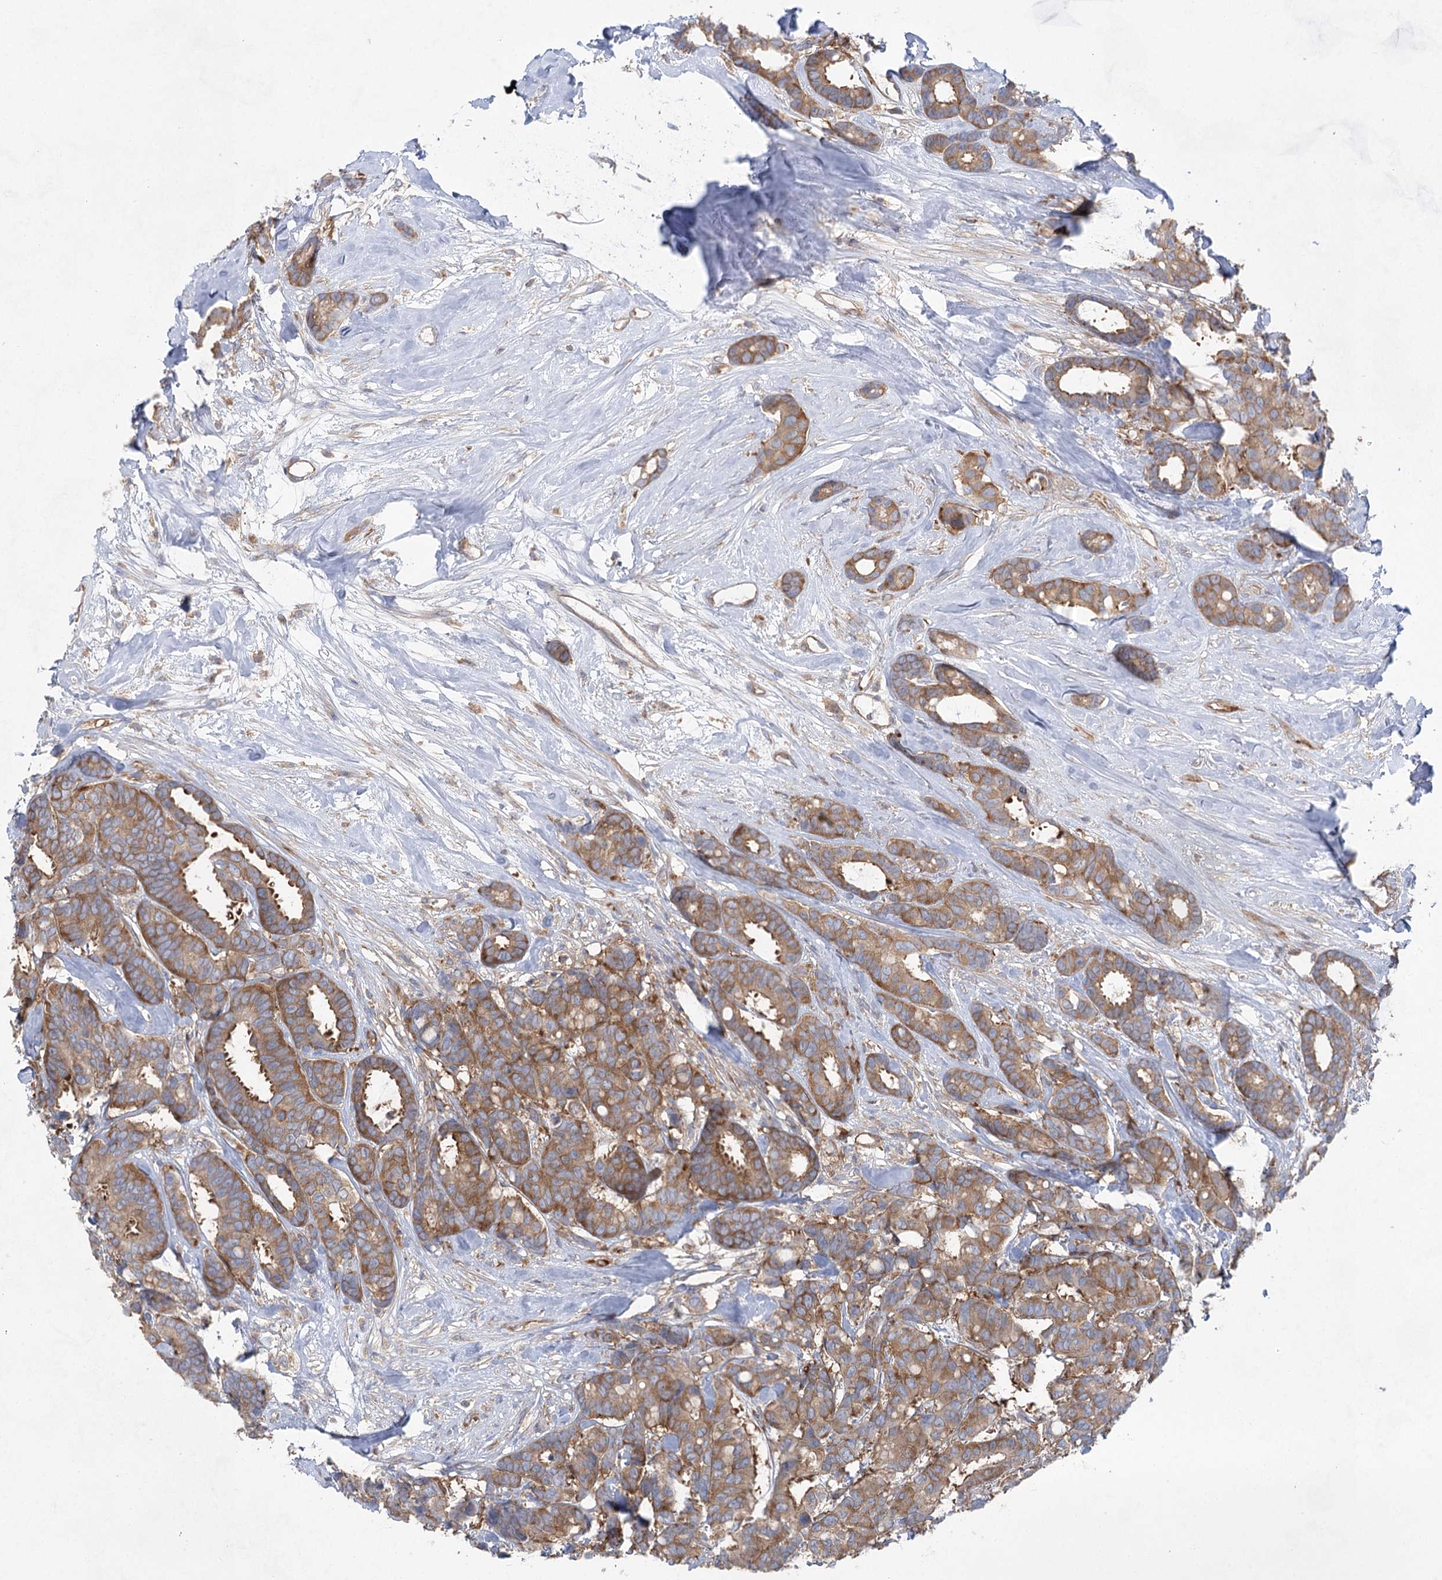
{"staining": {"intensity": "moderate", "quantity": ">75%", "location": "cytoplasmic/membranous"}, "tissue": "breast cancer", "cell_type": "Tumor cells", "image_type": "cancer", "snomed": [{"axis": "morphology", "description": "Duct carcinoma"}, {"axis": "topography", "description": "Breast"}], "caption": "Tumor cells display moderate cytoplasmic/membranous positivity in about >75% of cells in breast cancer. (brown staining indicates protein expression, while blue staining denotes nuclei).", "gene": "EIF3A", "patient": {"sex": "female", "age": 87}}